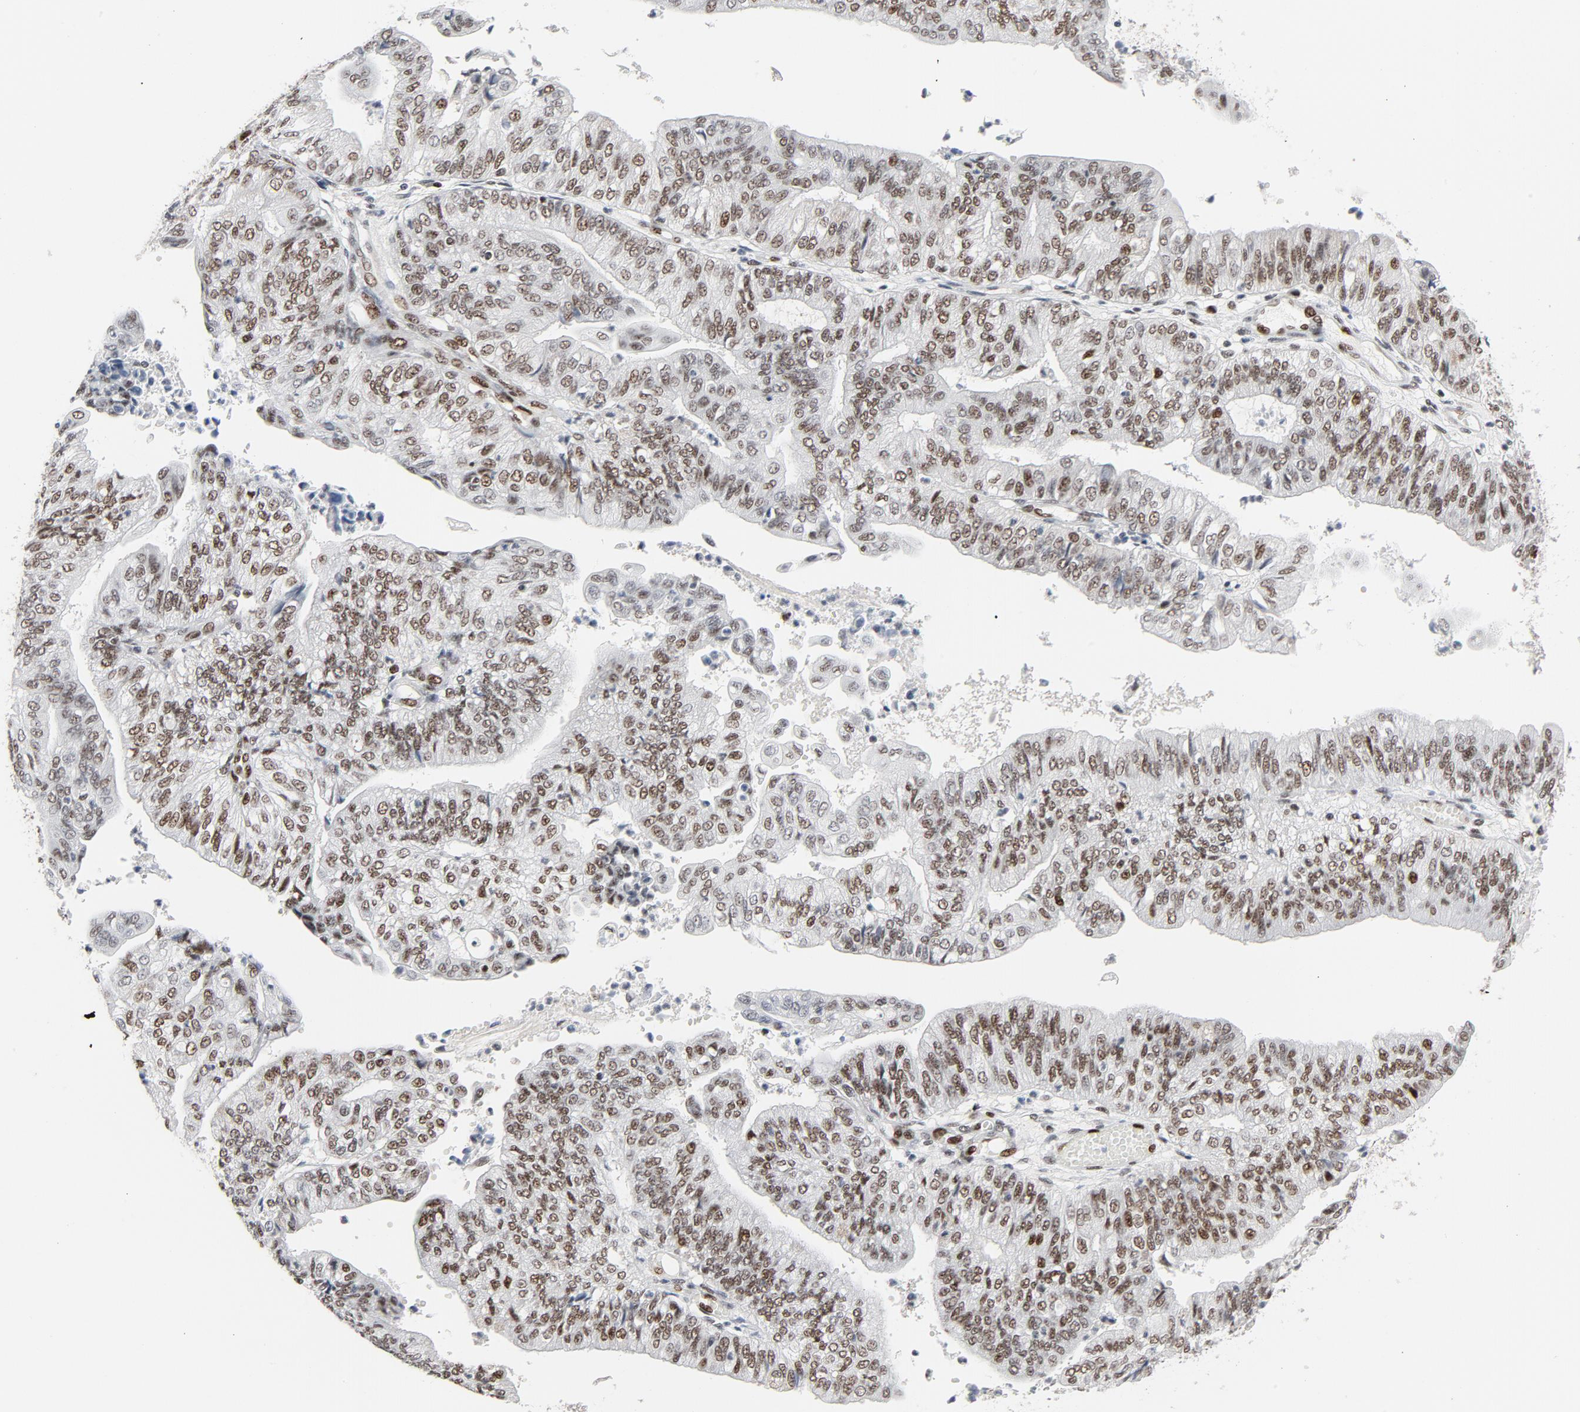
{"staining": {"intensity": "moderate", "quantity": ">75%", "location": "nuclear"}, "tissue": "endometrial cancer", "cell_type": "Tumor cells", "image_type": "cancer", "snomed": [{"axis": "morphology", "description": "Adenocarcinoma, NOS"}, {"axis": "topography", "description": "Endometrium"}], "caption": "DAB immunohistochemical staining of adenocarcinoma (endometrial) demonstrates moderate nuclear protein staining in about >75% of tumor cells. The staining was performed using DAB (3,3'-diaminobenzidine) to visualize the protein expression in brown, while the nuclei were stained in blue with hematoxylin (Magnification: 20x).", "gene": "JMJD6", "patient": {"sex": "female", "age": 59}}